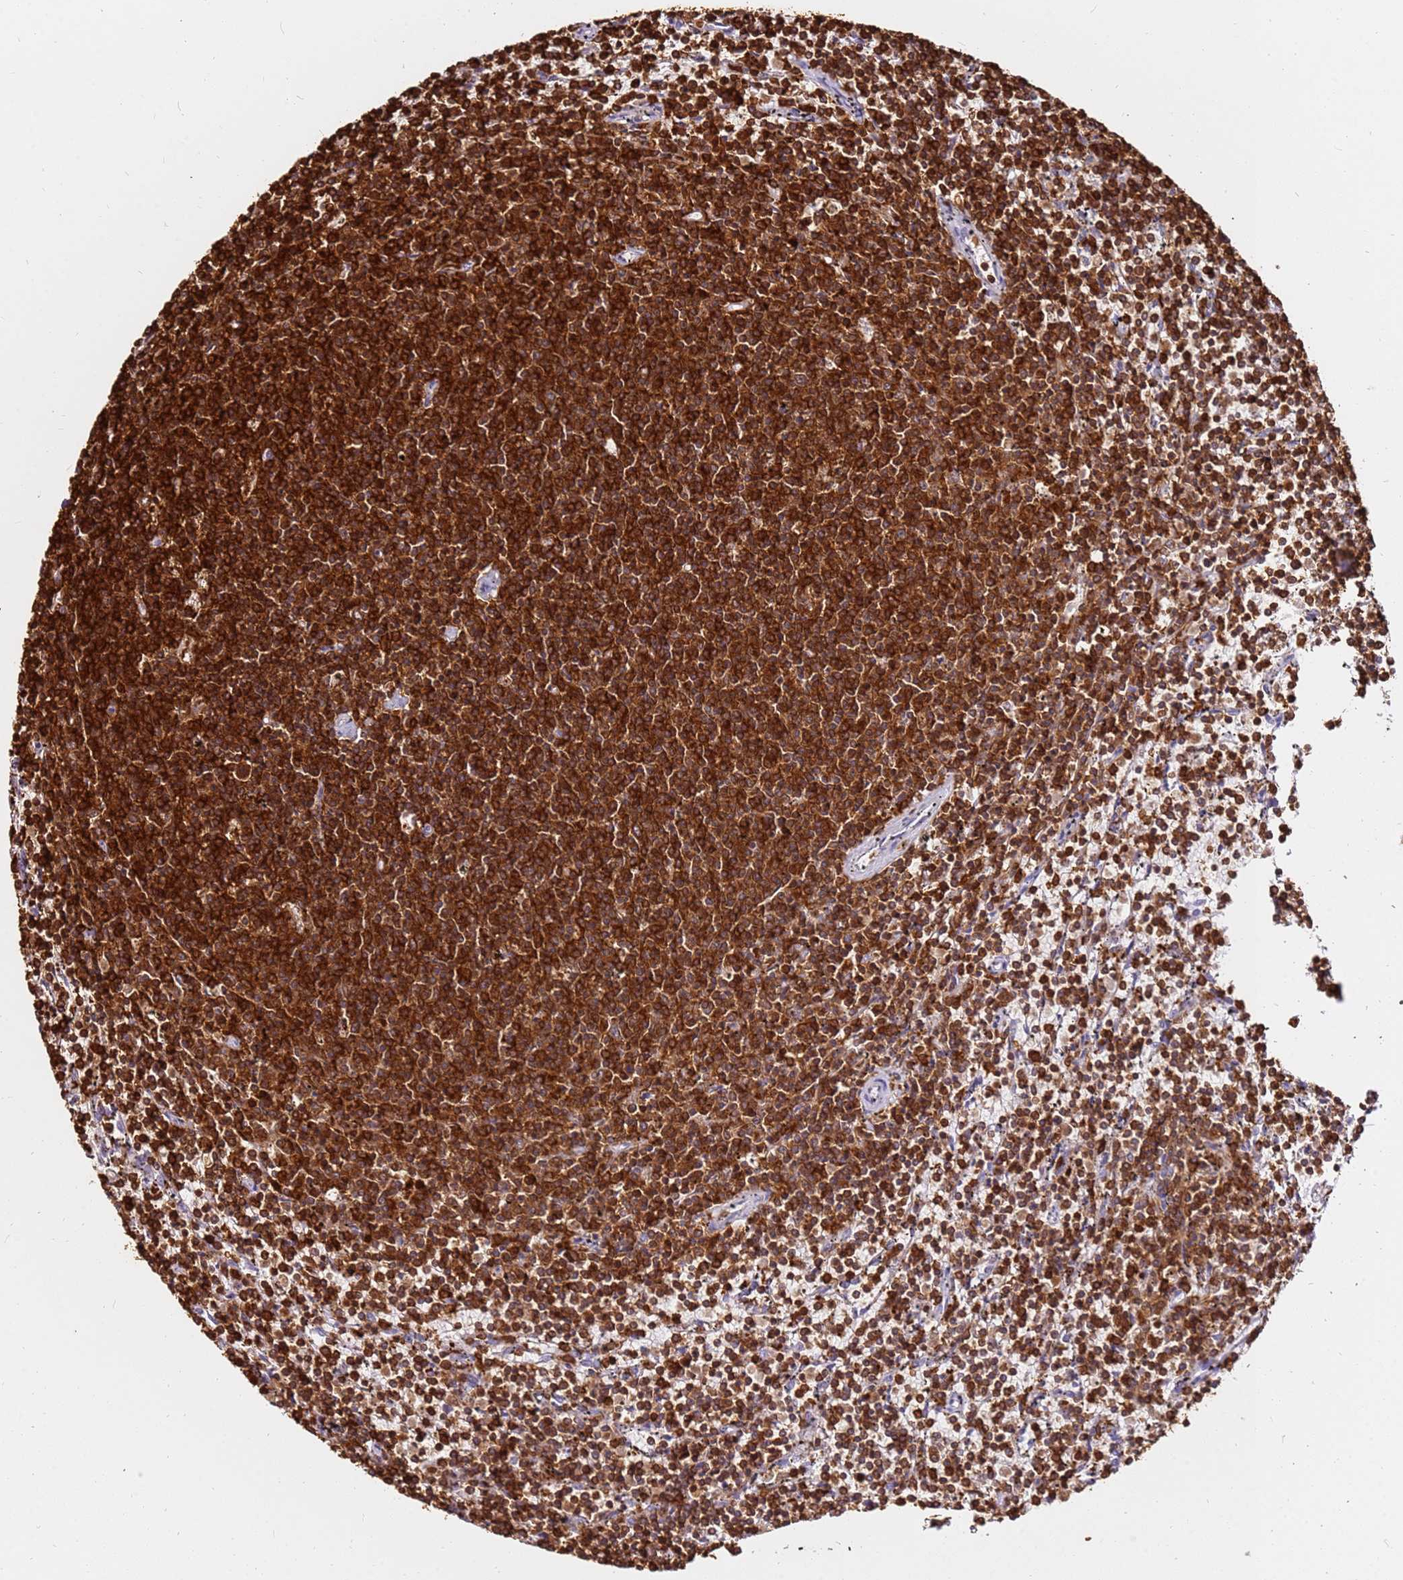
{"staining": {"intensity": "strong", "quantity": ">75%", "location": "cytoplasmic/membranous"}, "tissue": "lymphoma", "cell_type": "Tumor cells", "image_type": "cancer", "snomed": [{"axis": "morphology", "description": "Malignant lymphoma, non-Hodgkin's type, Low grade"}, {"axis": "topography", "description": "Spleen"}], "caption": "There is high levels of strong cytoplasmic/membranous staining in tumor cells of lymphoma, as demonstrated by immunohistochemical staining (brown color).", "gene": "CORO1A", "patient": {"sex": "female", "age": 50}}